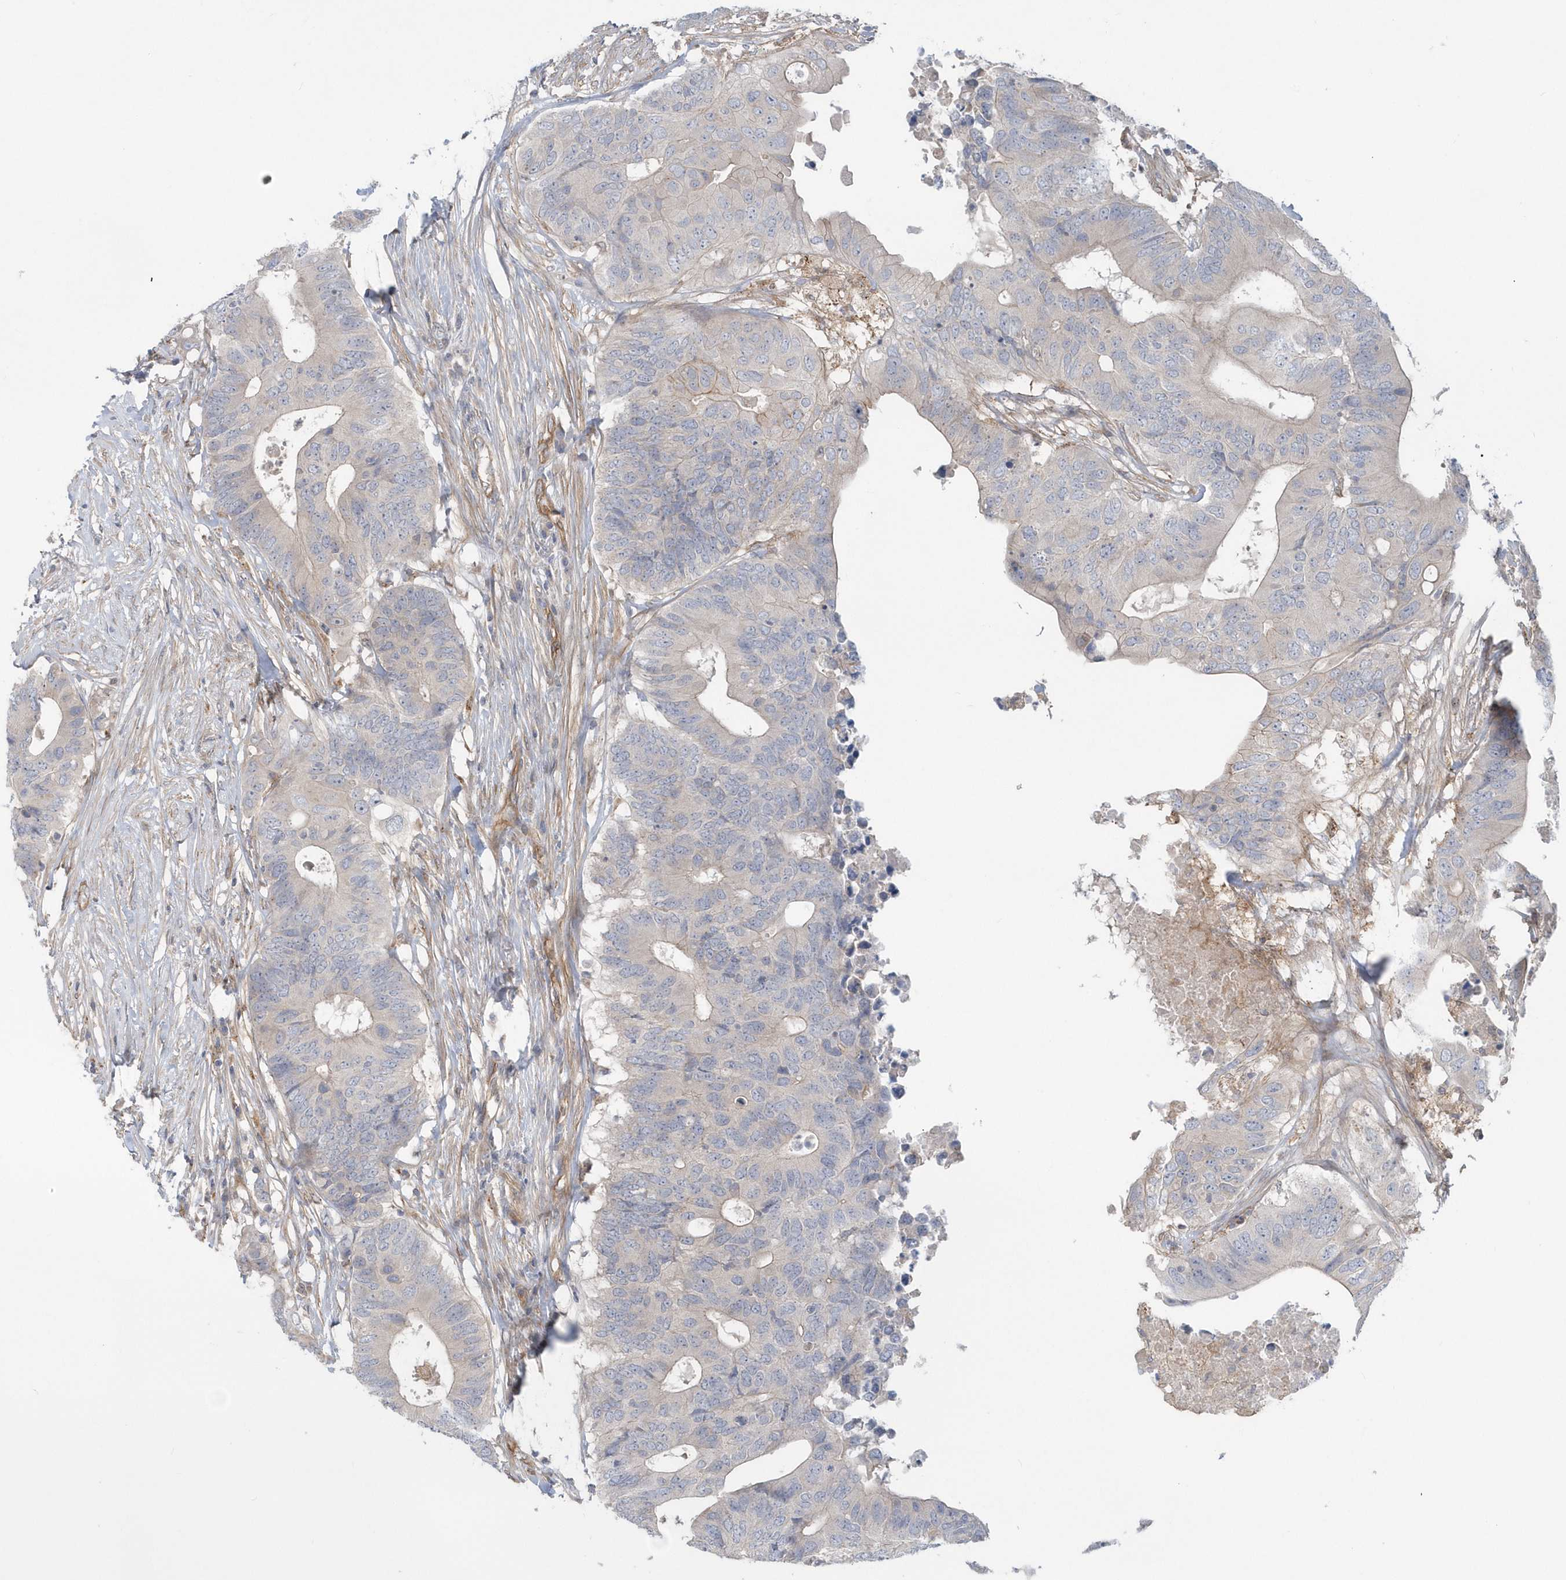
{"staining": {"intensity": "negative", "quantity": "none", "location": "none"}, "tissue": "colorectal cancer", "cell_type": "Tumor cells", "image_type": "cancer", "snomed": [{"axis": "morphology", "description": "Adenocarcinoma, NOS"}, {"axis": "topography", "description": "Colon"}], "caption": "Tumor cells are negative for brown protein staining in colorectal cancer. (DAB (3,3'-diaminobenzidine) IHC with hematoxylin counter stain).", "gene": "RAI14", "patient": {"sex": "male", "age": 71}}